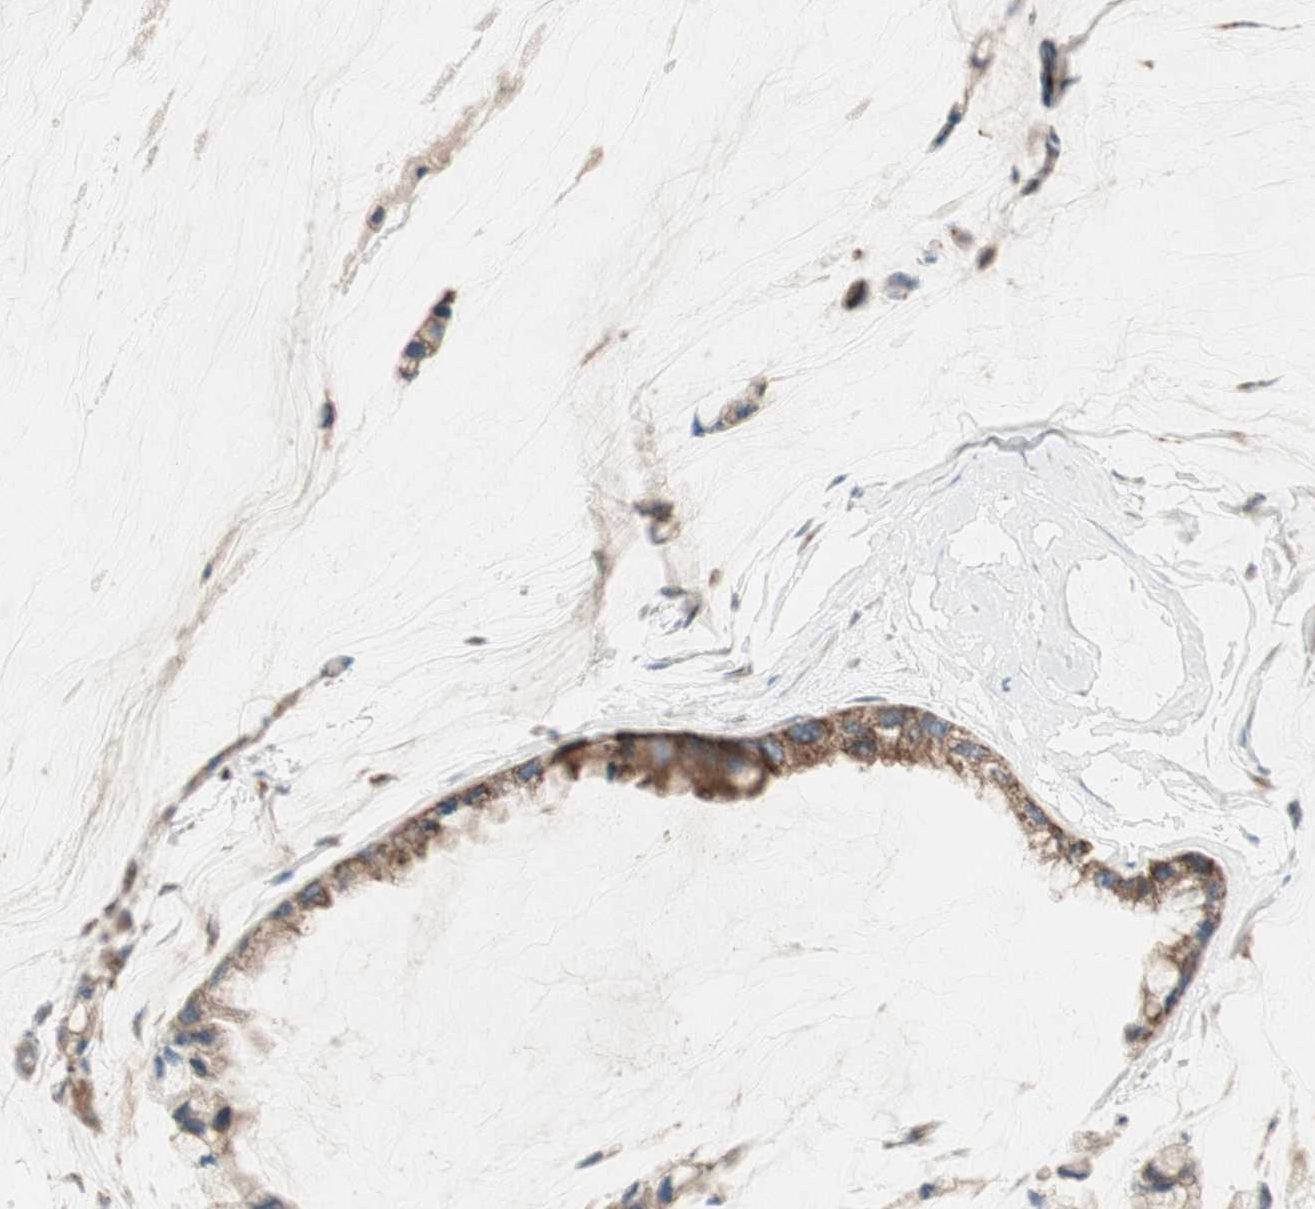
{"staining": {"intensity": "moderate", "quantity": ">75%", "location": "cytoplasmic/membranous"}, "tissue": "ovarian cancer", "cell_type": "Tumor cells", "image_type": "cancer", "snomed": [{"axis": "morphology", "description": "Cystadenocarcinoma, mucinous, NOS"}, {"axis": "topography", "description": "Ovary"}], "caption": "Ovarian mucinous cystadenocarcinoma stained for a protein (brown) demonstrates moderate cytoplasmic/membranous positive expression in approximately >75% of tumor cells.", "gene": "CC2D1A", "patient": {"sex": "female", "age": 39}}